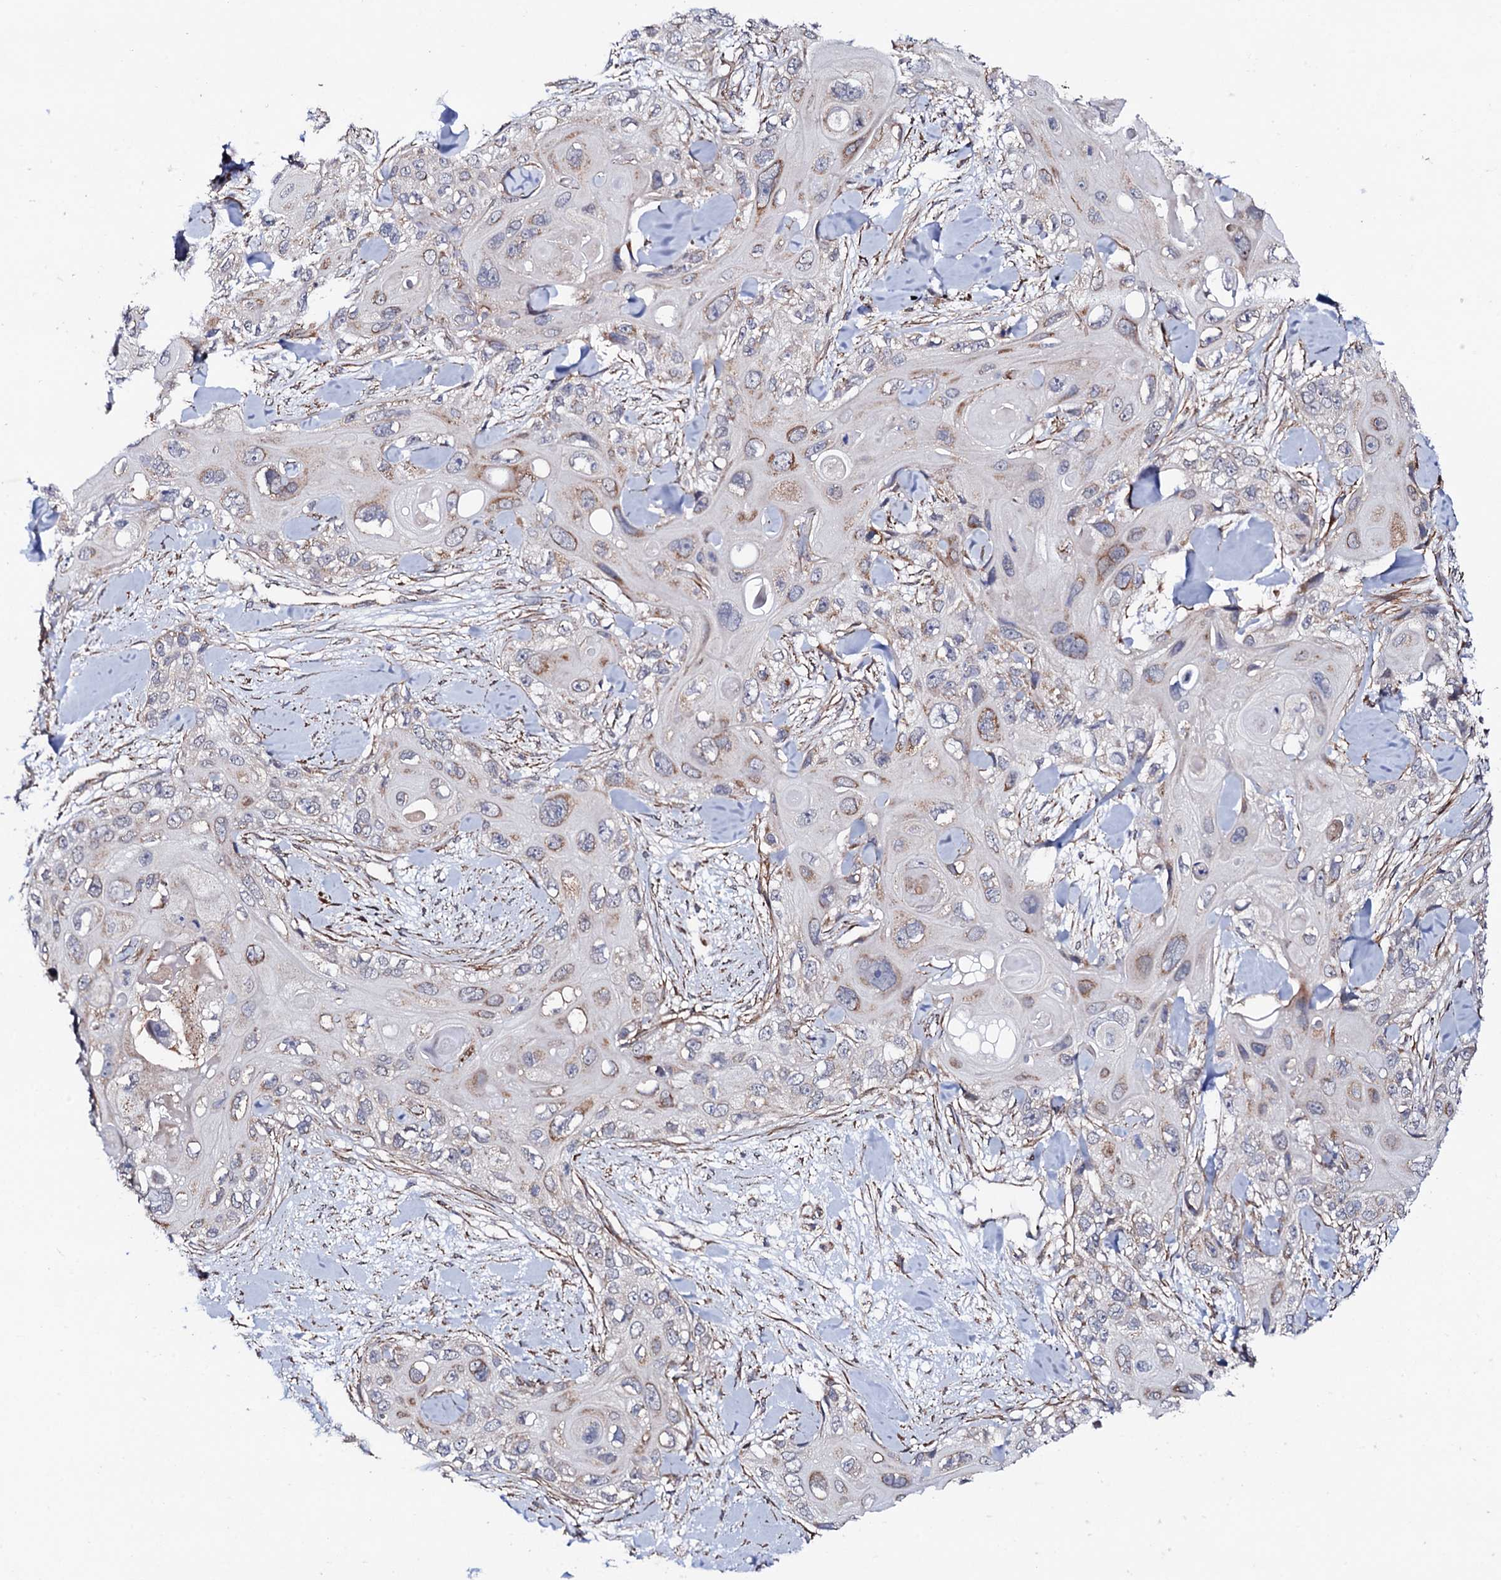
{"staining": {"intensity": "moderate", "quantity": "<25%", "location": "cytoplasmic/membranous"}, "tissue": "skin cancer", "cell_type": "Tumor cells", "image_type": "cancer", "snomed": [{"axis": "morphology", "description": "Normal tissue, NOS"}, {"axis": "morphology", "description": "Squamous cell carcinoma, NOS"}, {"axis": "topography", "description": "Skin"}], "caption": "Tumor cells reveal low levels of moderate cytoplasmic/membranous positivity in approximately <25% of cells in skin squamous cell carcinoma.", "gene": "MTIF3", "patient": {"sex": "male", "age": 72}}